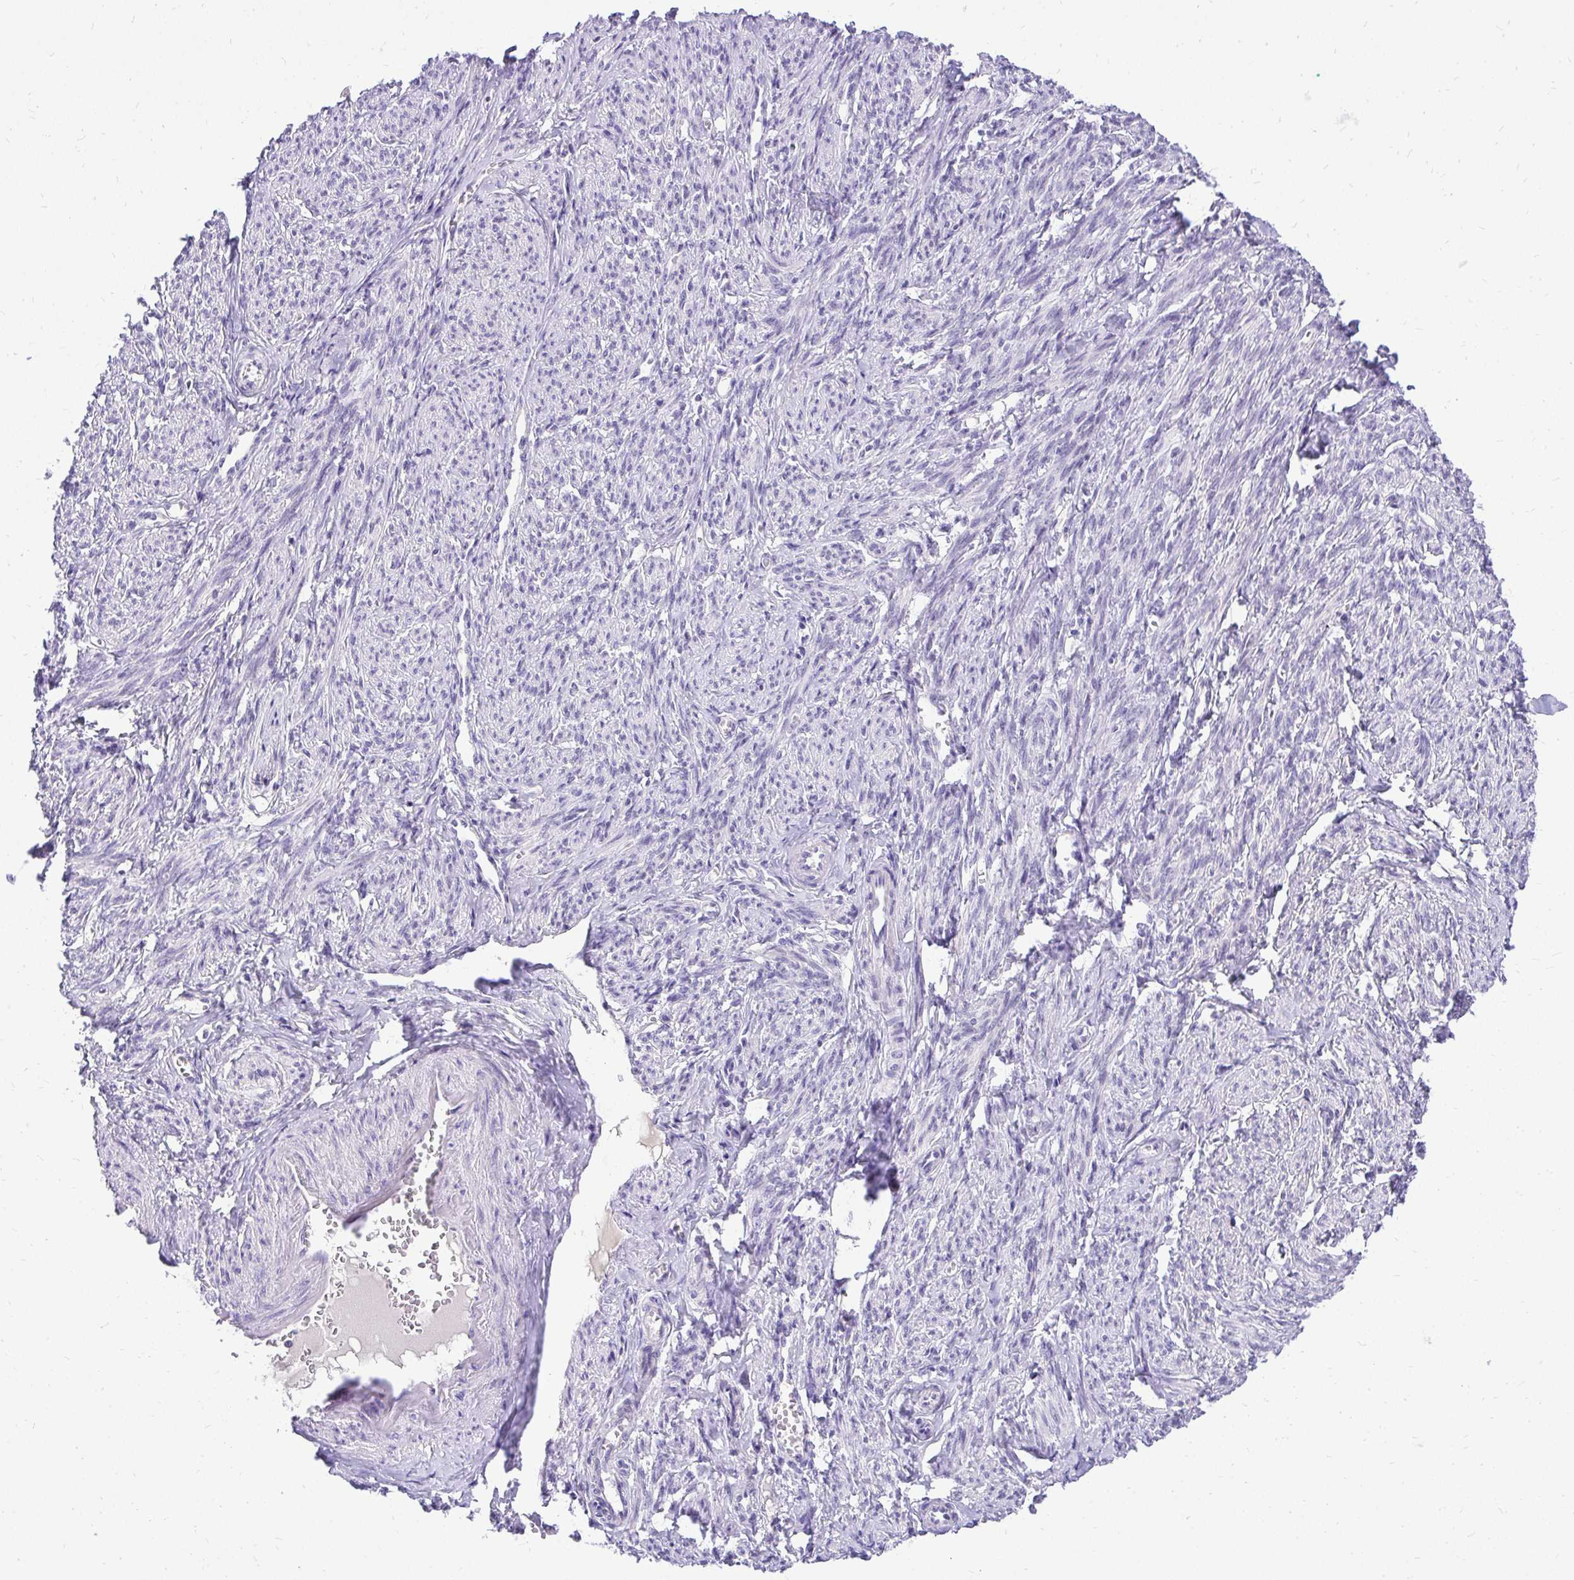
{"staining": {"intensity": "weak", "quantity": "<25%", "location": "nuclear"}, "tissue": "smooth muscle", "cell_type": "Smooth muscle cells", "image_type": "normal", "snomed": [{"axis": "morphology", "description": "Normal tissue, NOS"}, {"axis": "topography", "description": "Smooth muscle"}], "caption": "An image of smooth muscle stained for a protein reveals no brown staining in smooth muscle cells. (DAB (3,3'-diaminobenzidine) immunohistochemistry with hematoxylin counter stain).", "gene": "NIFK", "patient": {"sex": "female", "age": 65}}